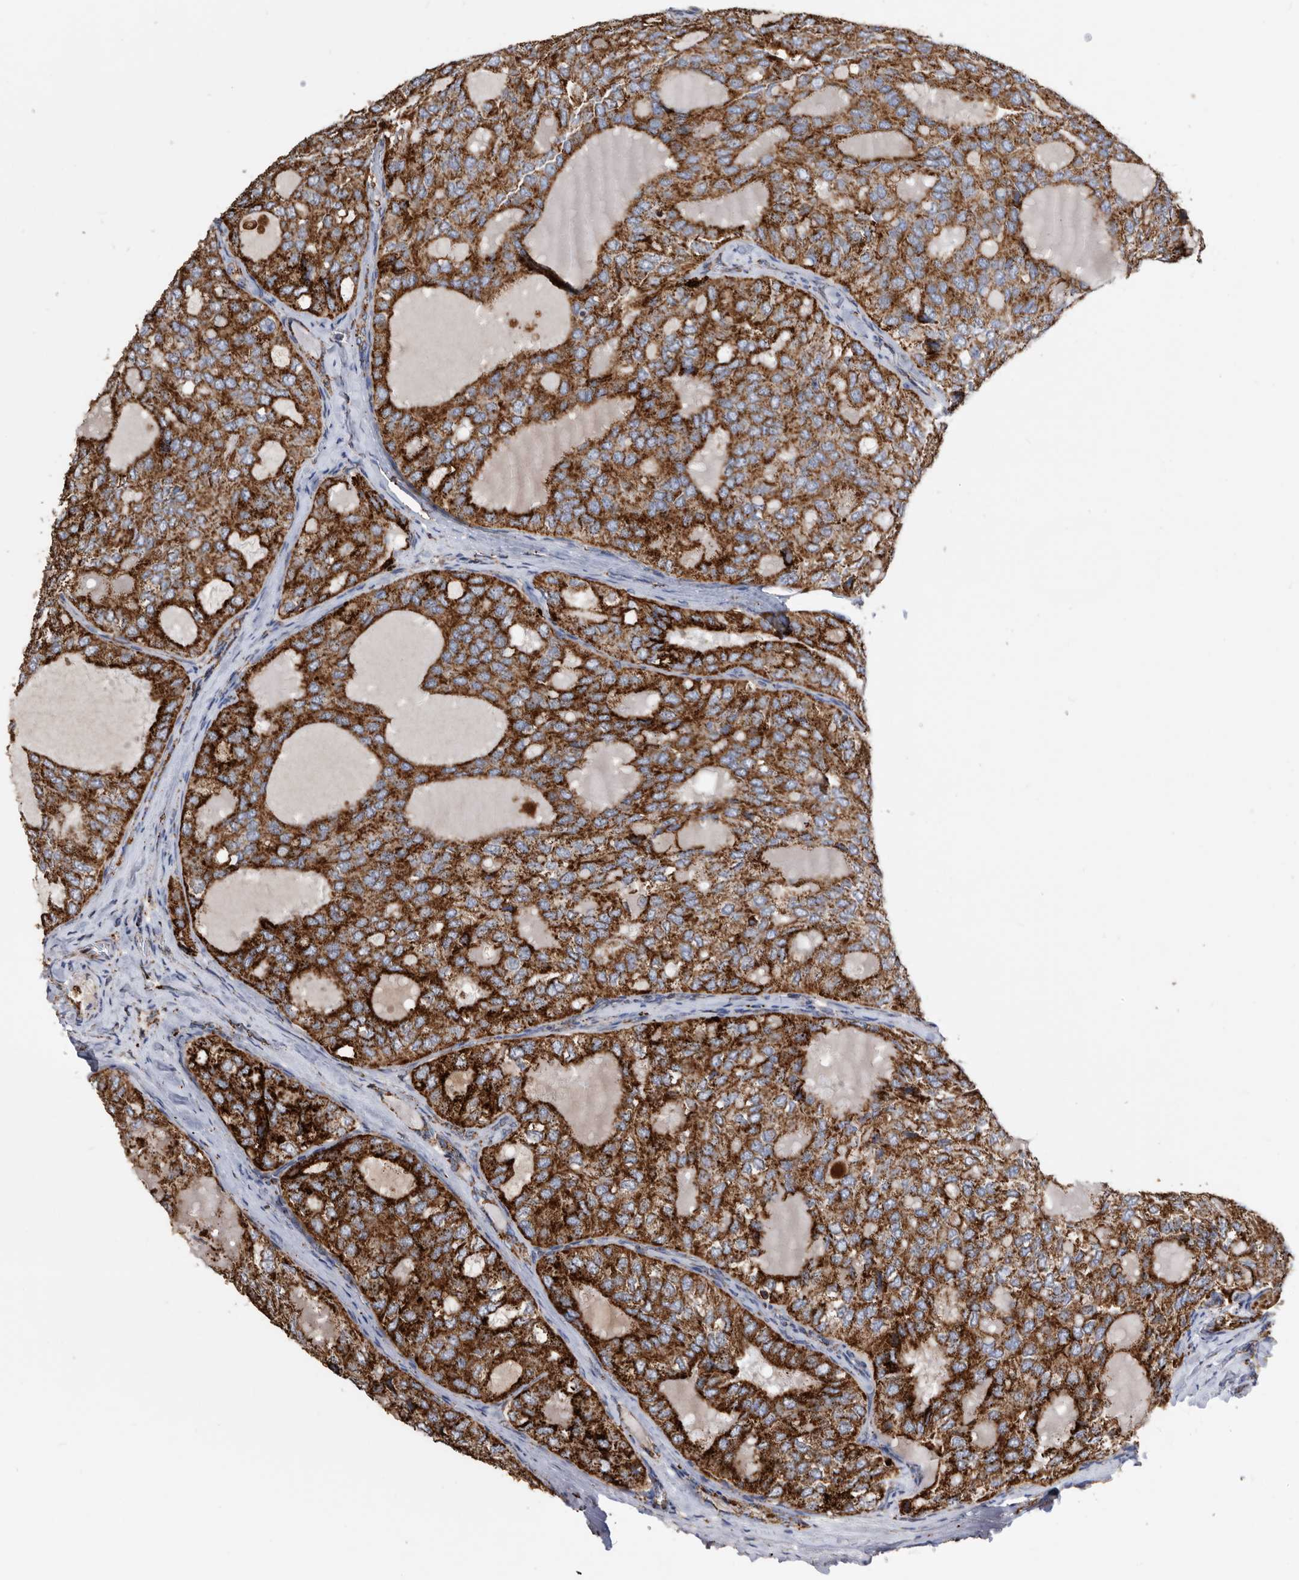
{"staining": {"intensity": "strong", "quantity": ">75%", "location": "cytoplasmic/membranous"}, "tissue": "thyroid cancer", "cell_type": "Tumor cells", "image_type": "cancer", "snomed": [{"axis": "morphology", "description": "Follicular adenoma carcinoma, NOS"}, {"axis": "topography", "description": "Thyroid gland"}], "caption": "The histopathology image shows a brown stain indicating the presence of a protein in the cytoplasmic/membranous of tumor cells in thyroid cancer (follicular adenoma carcinoma). The protein of interest is stained brown, and the nuclei are stained in blue (DAB (3,3'-diaminobenzidine) IHC with brightfield microscopy, high magnification).", "gene": "WFDC1", "patient": {"sex": "male", "age": 75}}